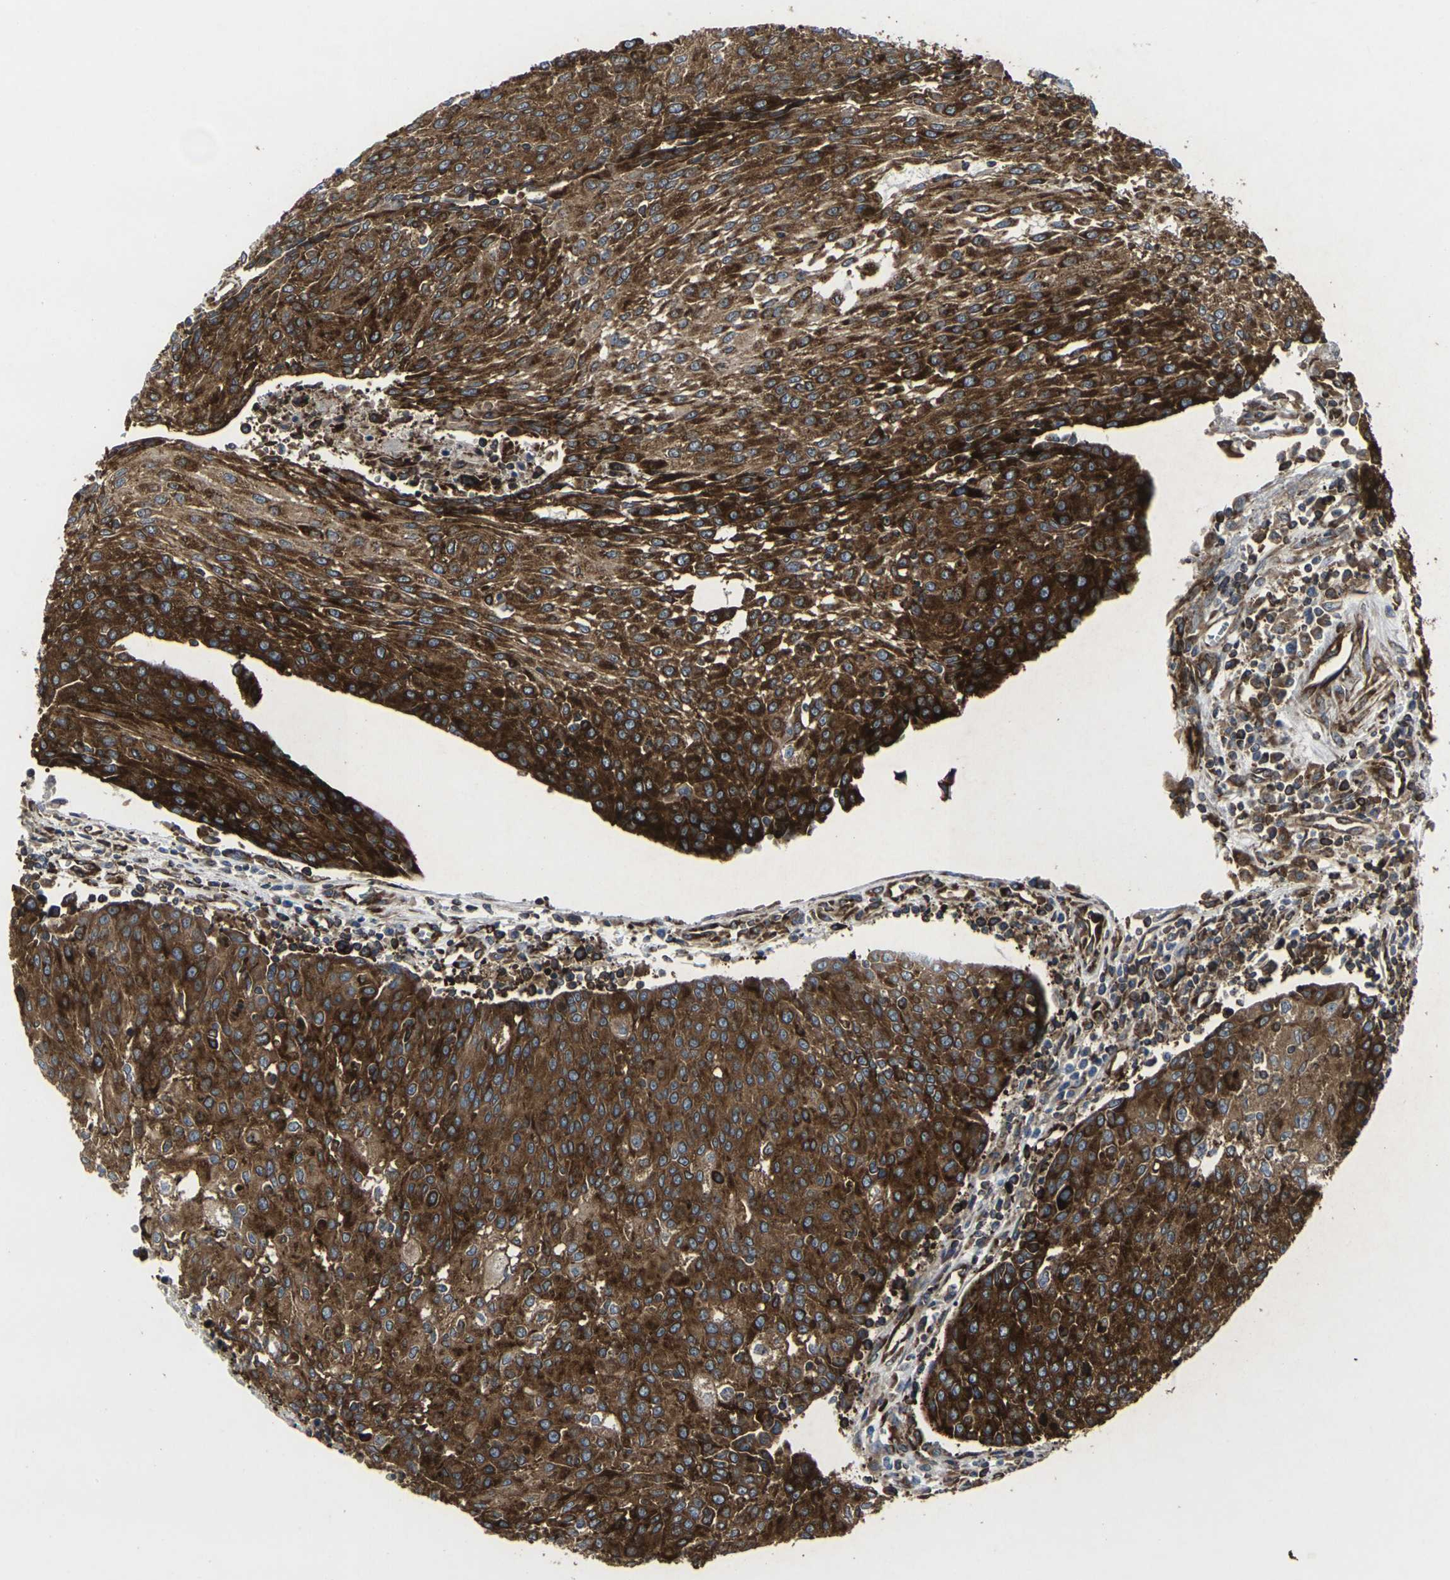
{"staining": {"intensity": "strong", "quantity": ">75%", "location": "cytoplasmic/membranous"}, "tissue": "urothelial cancer", "cell_type": "Tumor cells", "image_type": "cancer", "snomed": [{"axis": "morphology", "description": "Urothelial carcinoma, High grade"}, {"axis": "topography", "description": "Urinary bladder"}], "caption": "An image of urothelial cancer stained for a protein exhibits strong cytoplasmic/membranous brown staining in tumor cells.", "gene": "MARCHF2", "patient": {"sex": "female", "age": 85}}